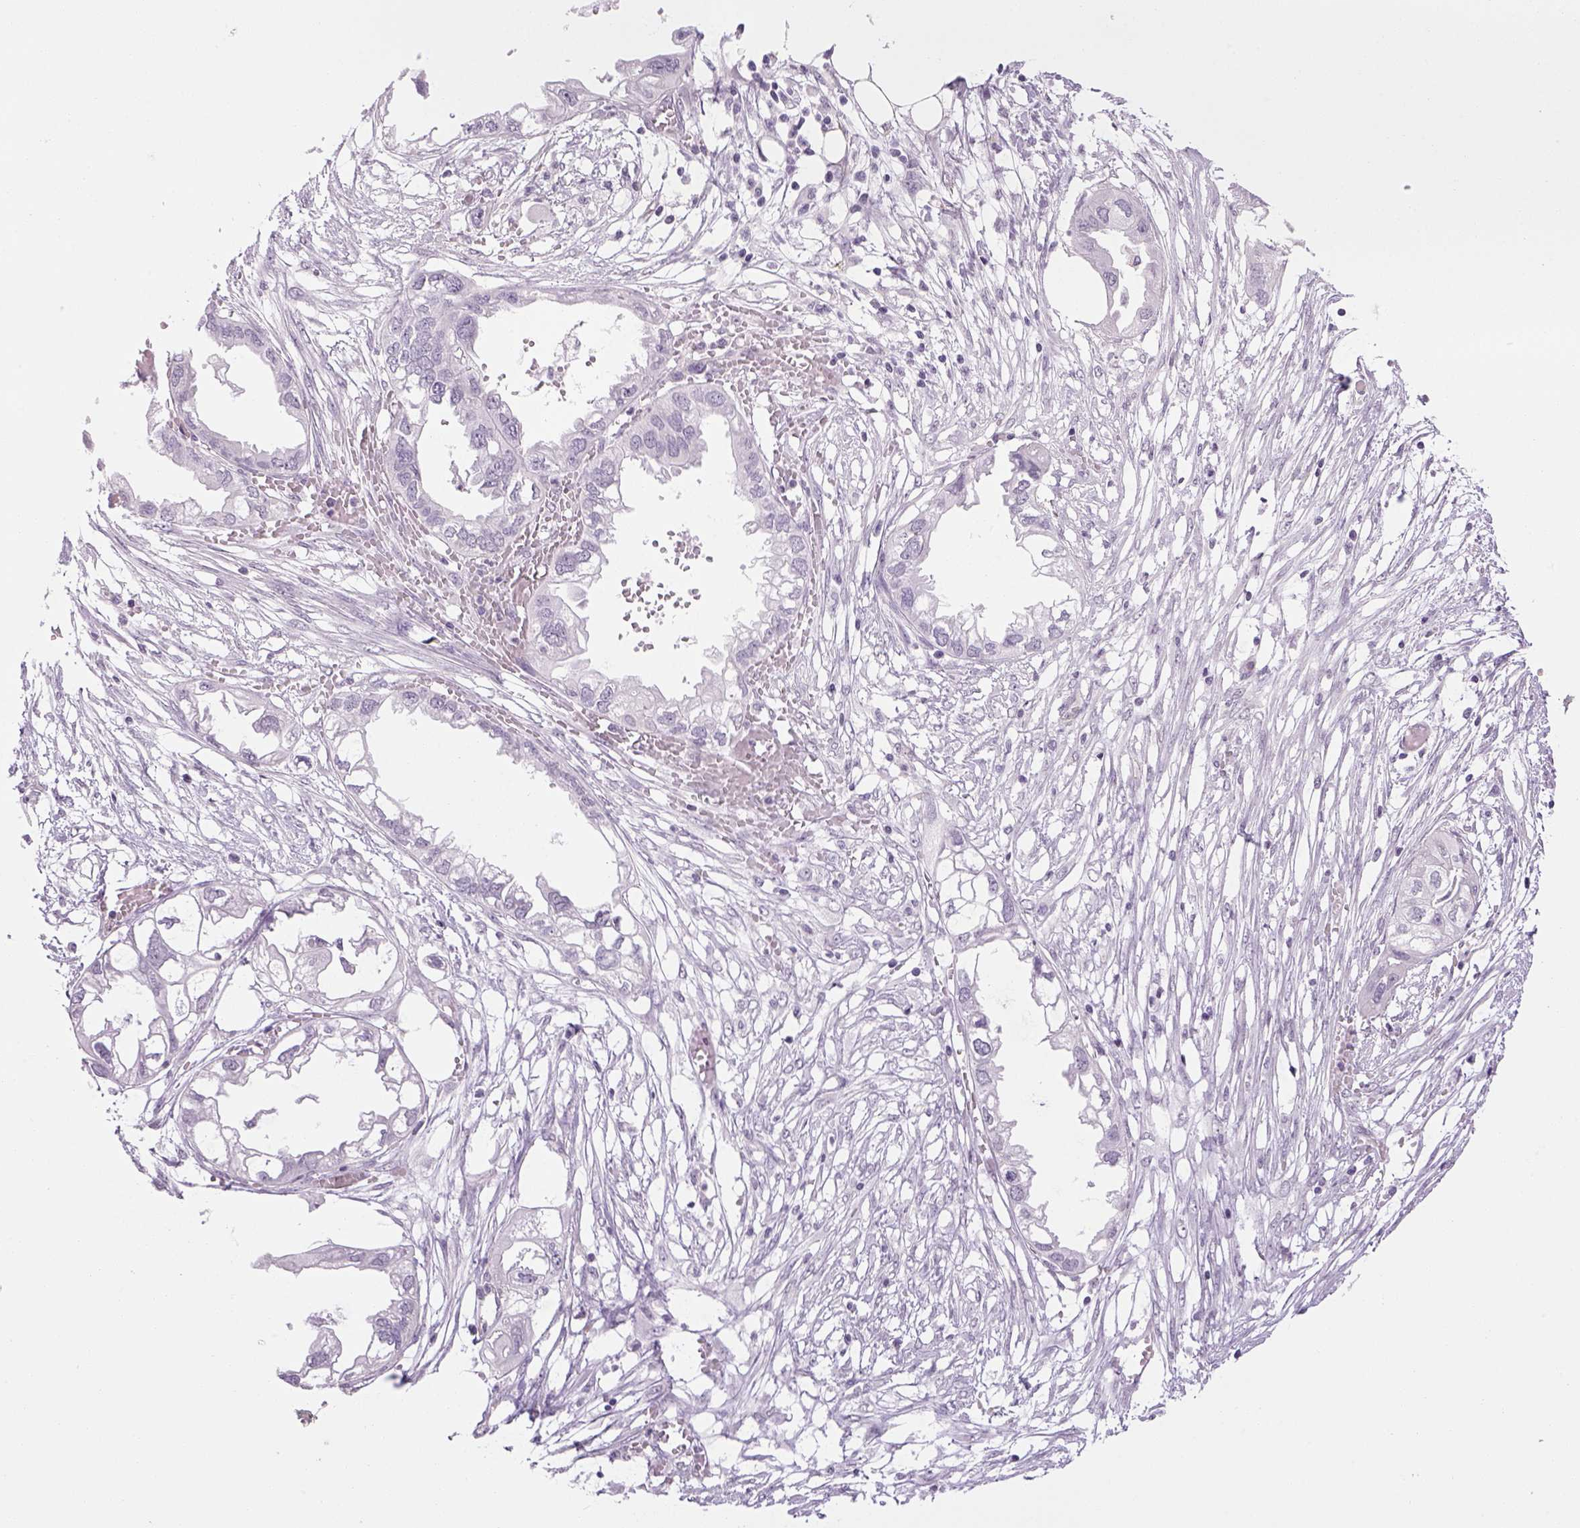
{"staining": {"intensity": "negative", "quantity": "none", "location": "none"}, "tissue": "endometrial cancer", "cell_type": "Tumor cells", "image_type": "cancer", "snomed": [{"axis": "morphology", "description": "Adenocarcinoma, NOS"}, {"axis": "morphology", "description": "Adenocarcinoma, metastatic, NOS"}, {"axis": "topography", "description": "Adipose tissue"}, {"axis": "topography", "description": "Endometrium"}], "caption": "High magnification brightfield microscopy of endometrial cancer stained with DAB (brown) and counterstained with hematoxylin (blue): tumor cells show no significant staining.", "gene": "PRRT1", "patient": {"sex": "female", "age": 67}}